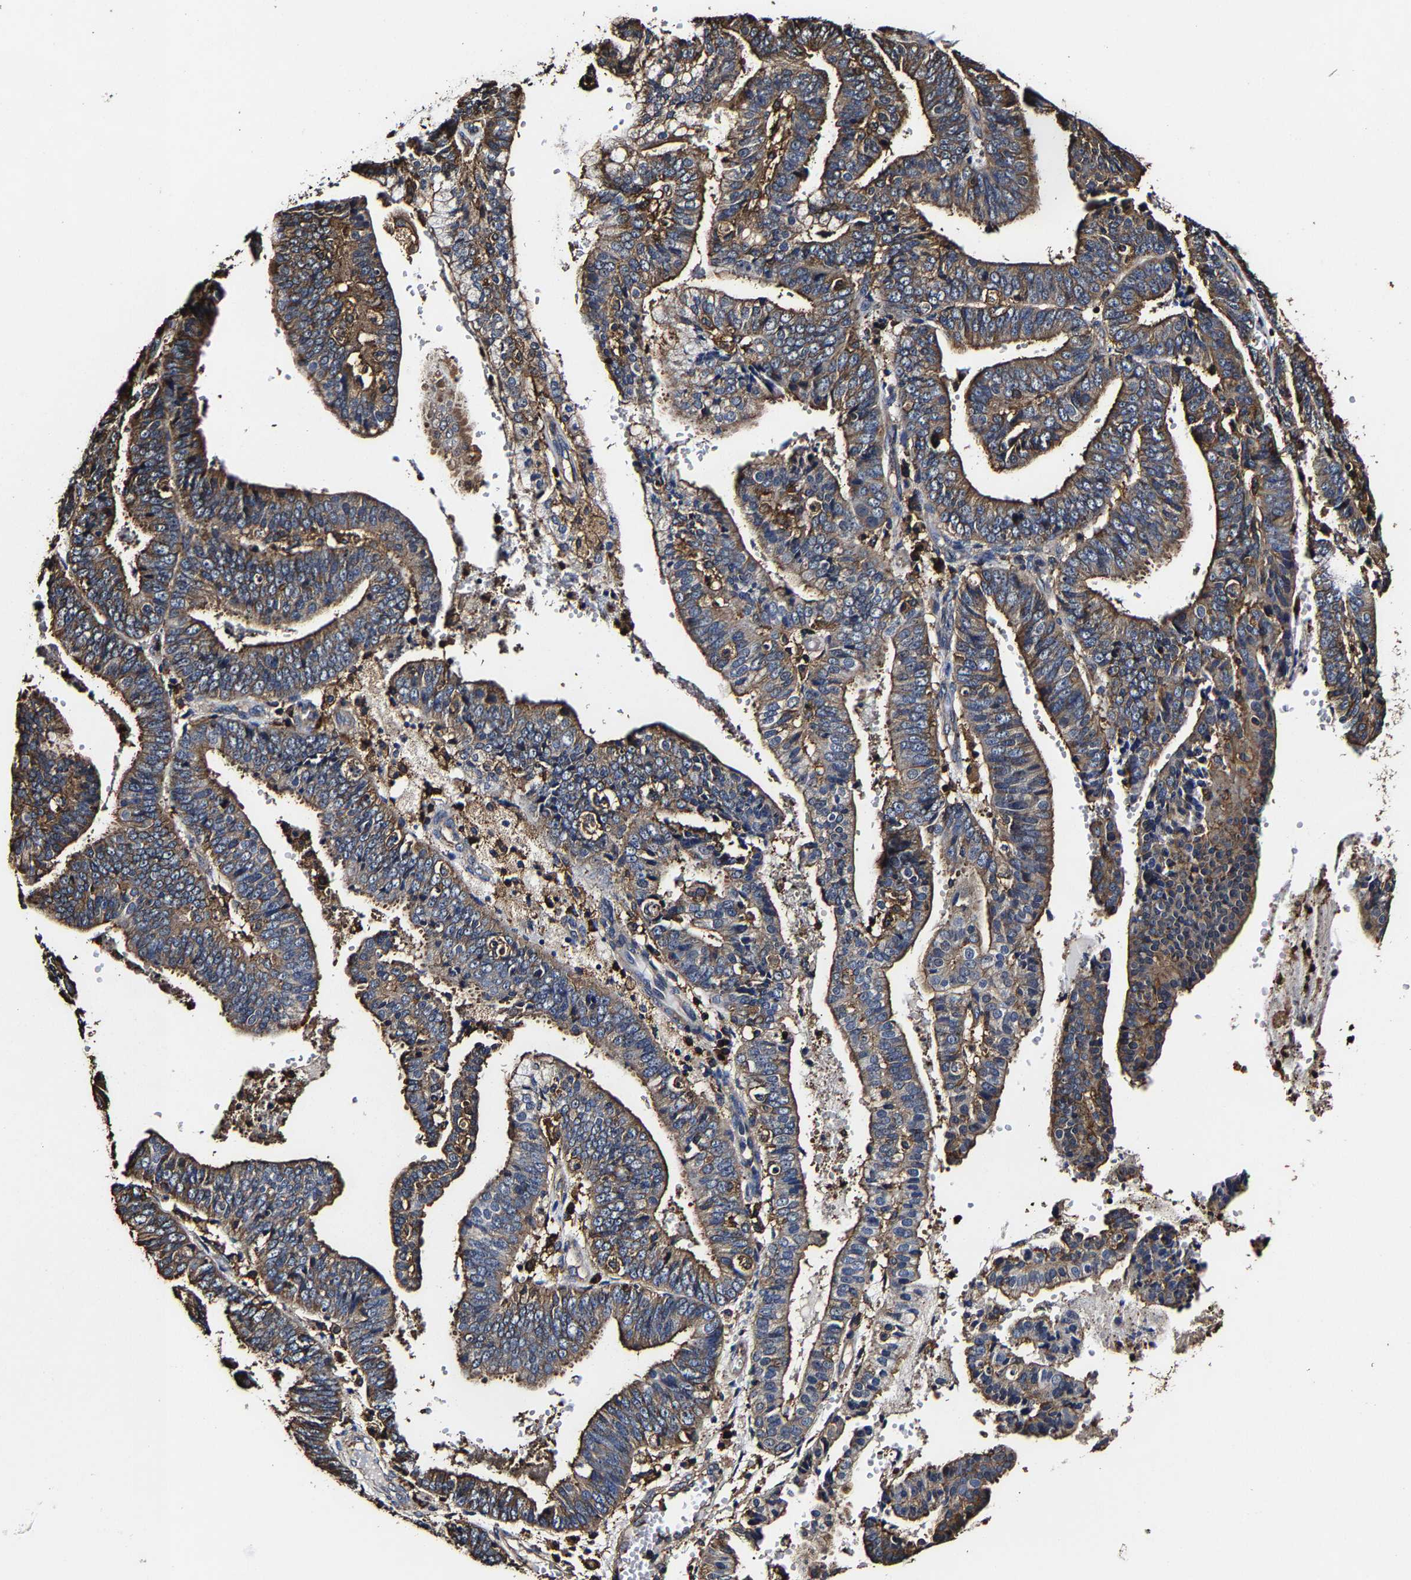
{"staining": {"intensity": "moderate", "quantity": ">75%", "location": "cytoplasmic/membranous"}, "tissue": "endometrial cancer", "cell_type": "Tumor cells", "image_type": "cancer", "snomed": [{"axis": "morphology", "description": "Adenocarcinoma, NOS"}, {"axis": "topography", "description": "Endometrium"}], "caption": "A brown stain labels moderate cytoplasmic/membranous expression of a protein in human endometrial cancer tumor cells. The protein of interest is stained brown, and the nuclei are stained in blue (DAB IHC with brightfield microscopy, high magnification).", "gene": "SSH3", "patient": {"sex": "female", "age": 63}}